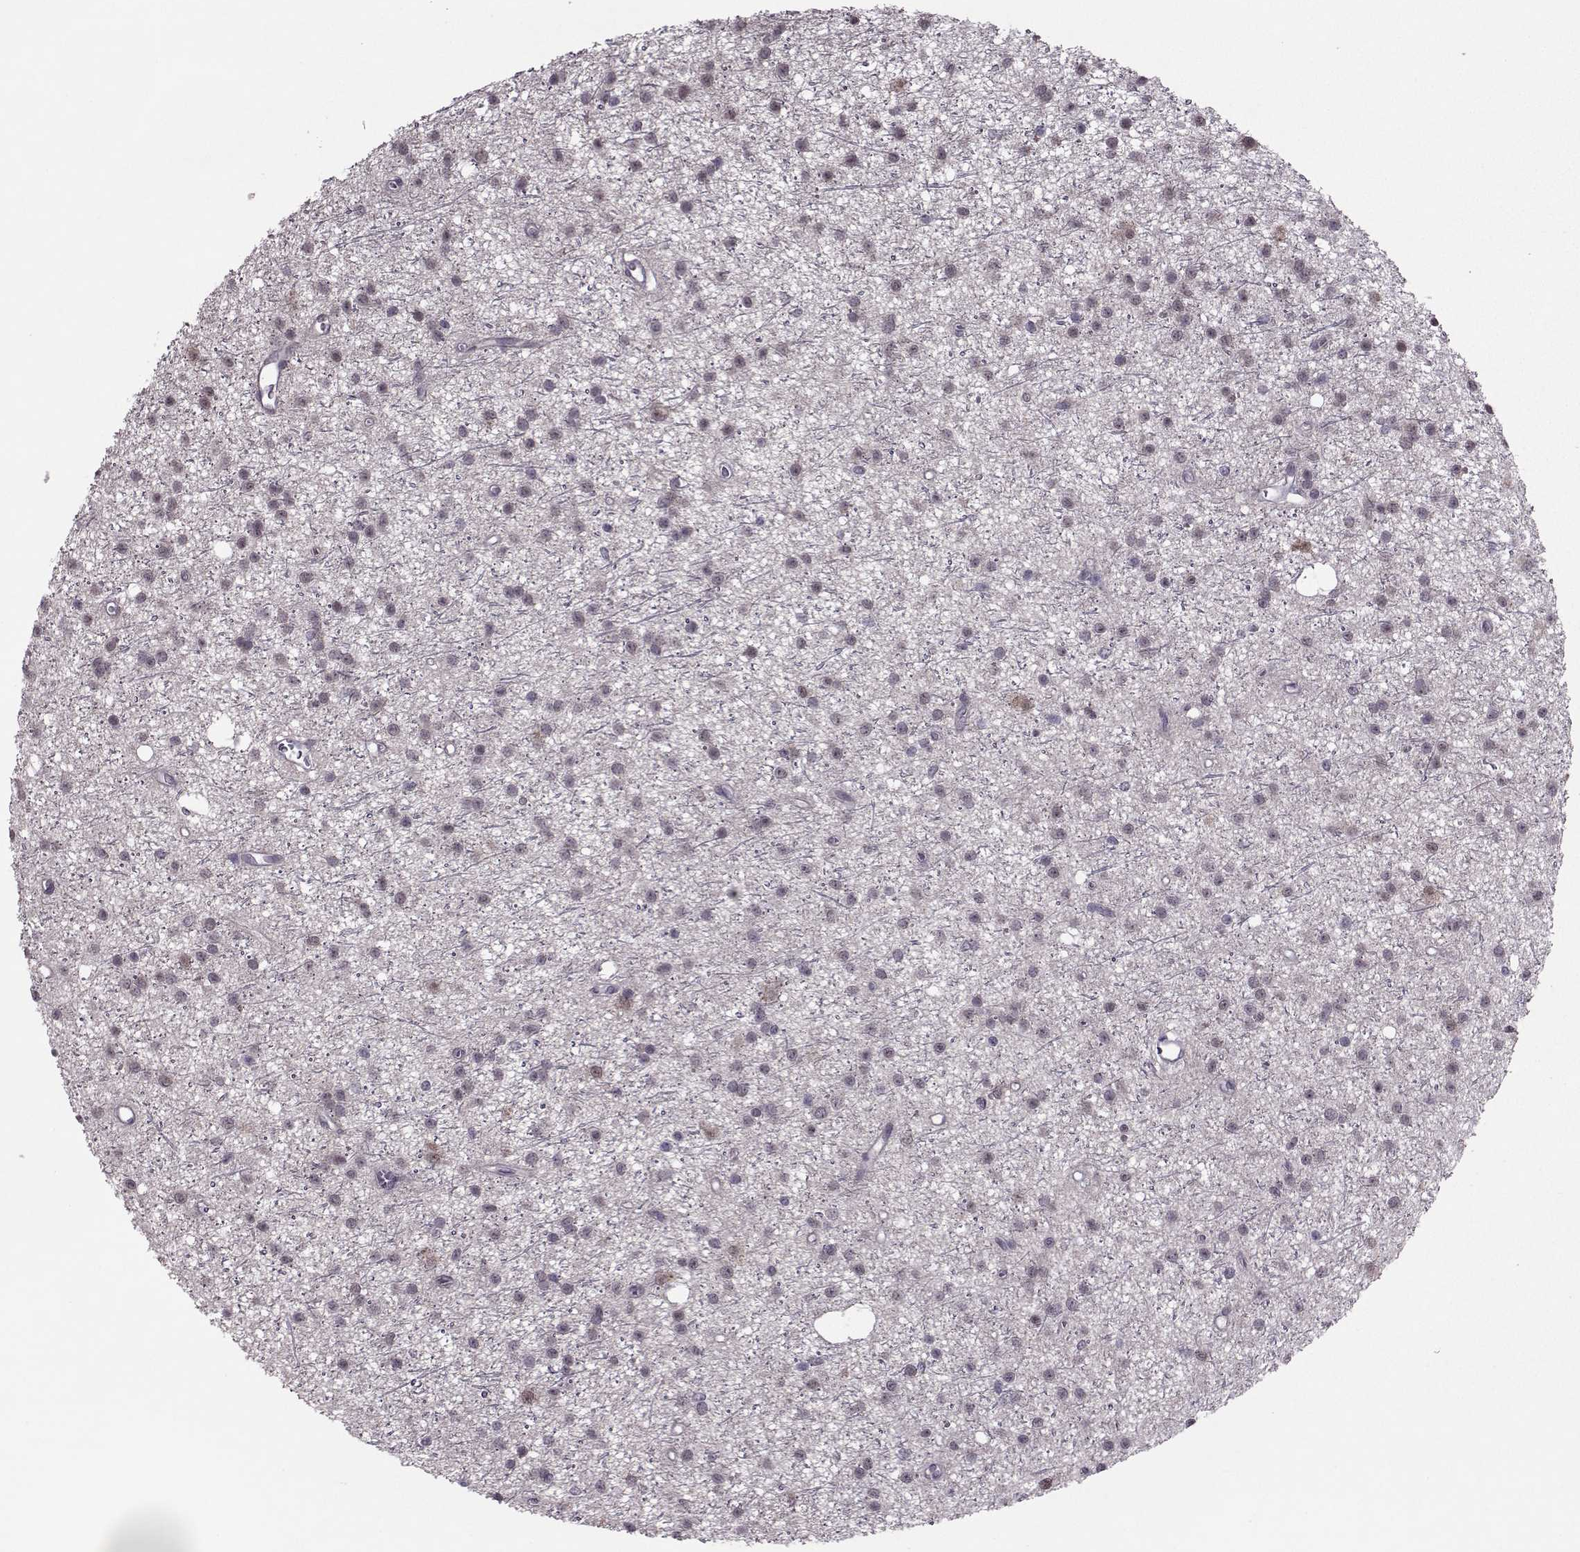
{"staining": {"intensity": "negative", "quantity": "none", "location": "none"}, "tissue": "glioma", "cell_type": "Tumor cells", "image_type": "cancer", "snomed": [{"axis": "morphology", "description": "Glioma, malignant, Low grade"}, {"axis": "topography", "description": "Brain"}], "caption": "Malignant low-grade glioma was stained to show a protein in brown. There is no significant expression in tumor cells. (Immunohistochemistry (ihc), brightfield microscopy, high magnification).", "gene": "ASRGL1", "patient": {"sex": "male", "age": 27}}